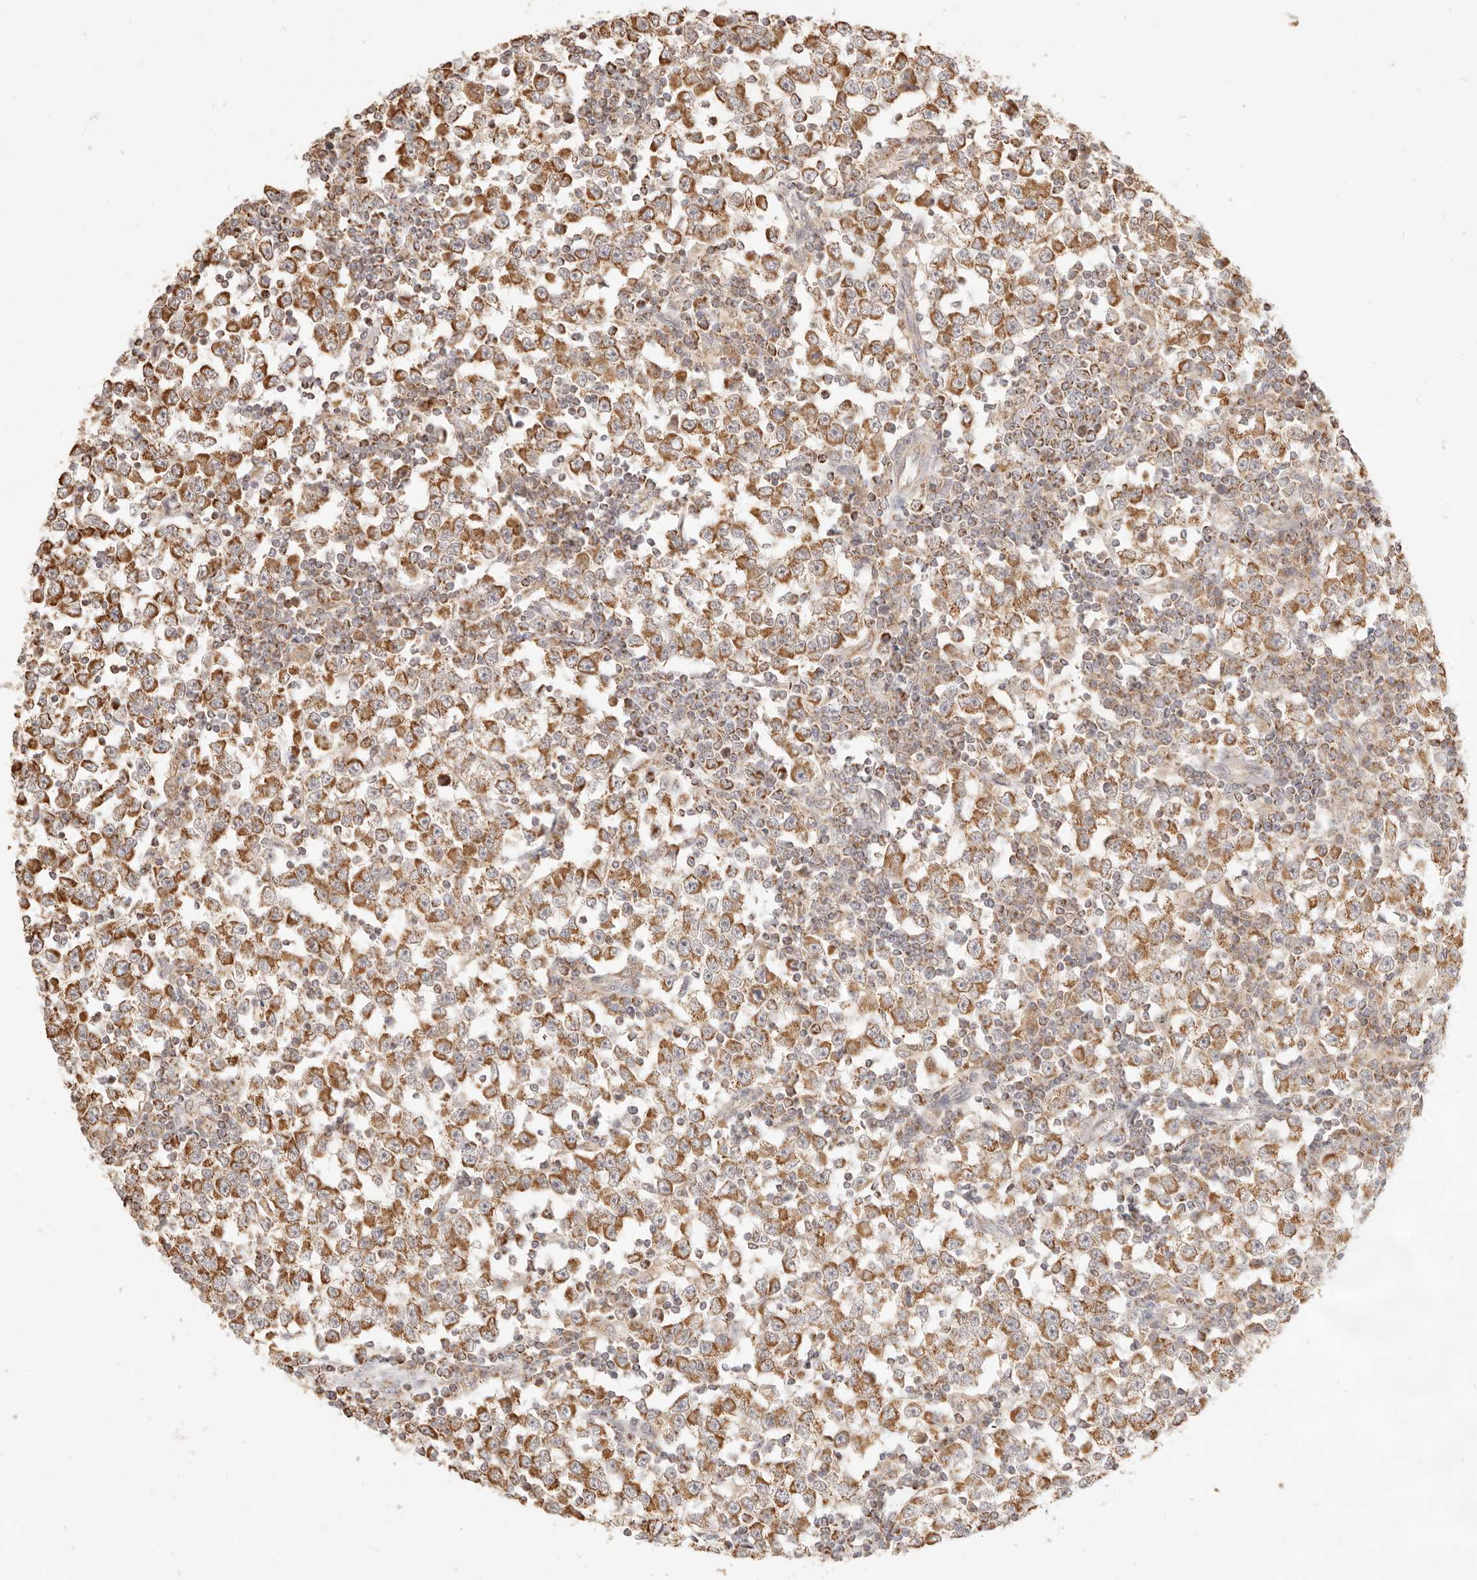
{"staining": {"intensity": "moderate", "quantity": ">75%", "location": "cytoplasmic/membranous"}, "tissue": "testis cancer", "cell_type": "Tumor cells", "image_type": "cancer", "snomed": [{"axis": "morphology", "description": "Seminoma, NOS"}, {"axis": "topography", "description": "Testis"}], "caption": "Seminoma (testis) stained for a protein exhibits moderate cytoplasmic/membranous positivity in tumor cells.", "gene": "CPLANE2", "patient": {"sex": "male", "age": 65}}